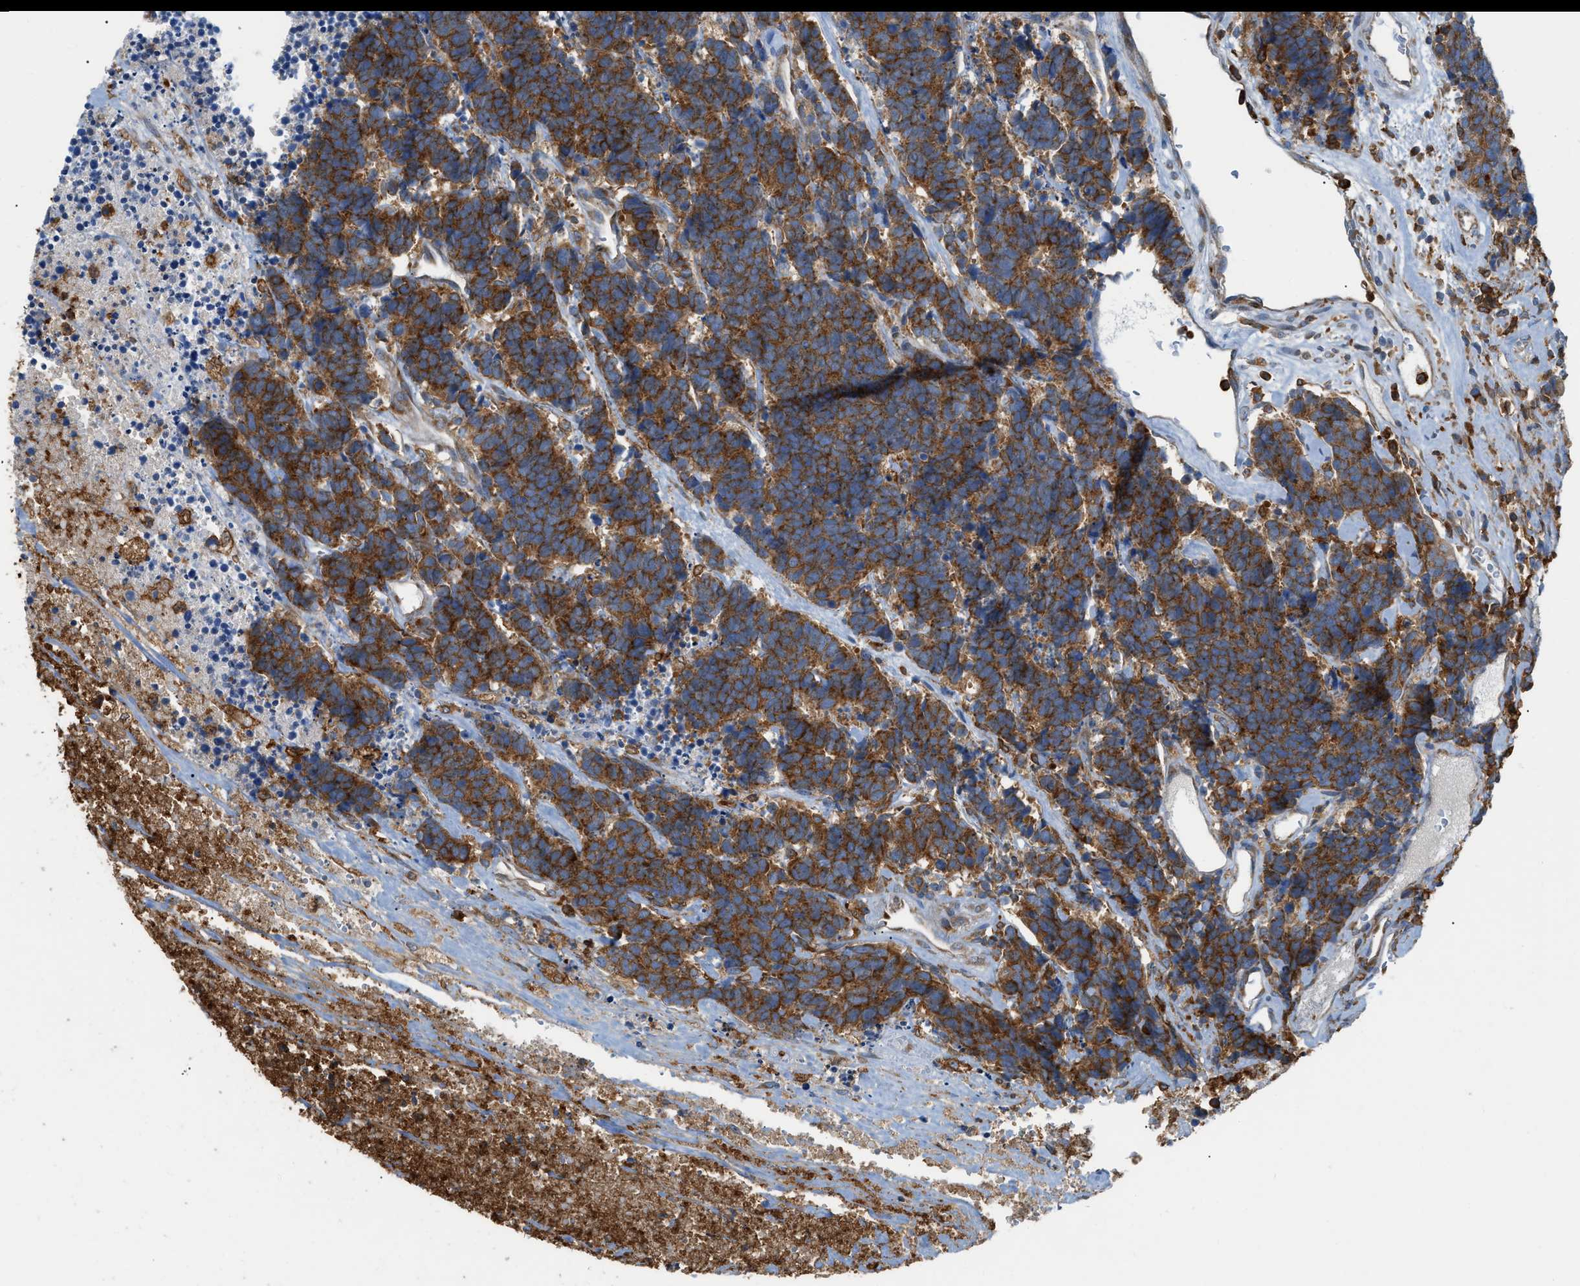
{"staining": {"intensity": "moderate", "quantity": ">75%", "location": "cytoplasmic/membranous"}, "tissue": "carcinoid", "cell_type": "Tumor cells", "image_type": "cancer", "snomed": [{"axis": "morphology", "description": "Carcinoma, NOS"}, {"axis": "morphology", "description": "Carcinoid, malignant, NOS"}, {"axis": "topography", "description": "Urinary bladder"}], "caption": "Carcinoid (malignant) stained with a protein marker demonstrates moderate staining in tumor cells.", "gene": "GPAT4", "patient": {"sex": "male", "age": 57}}